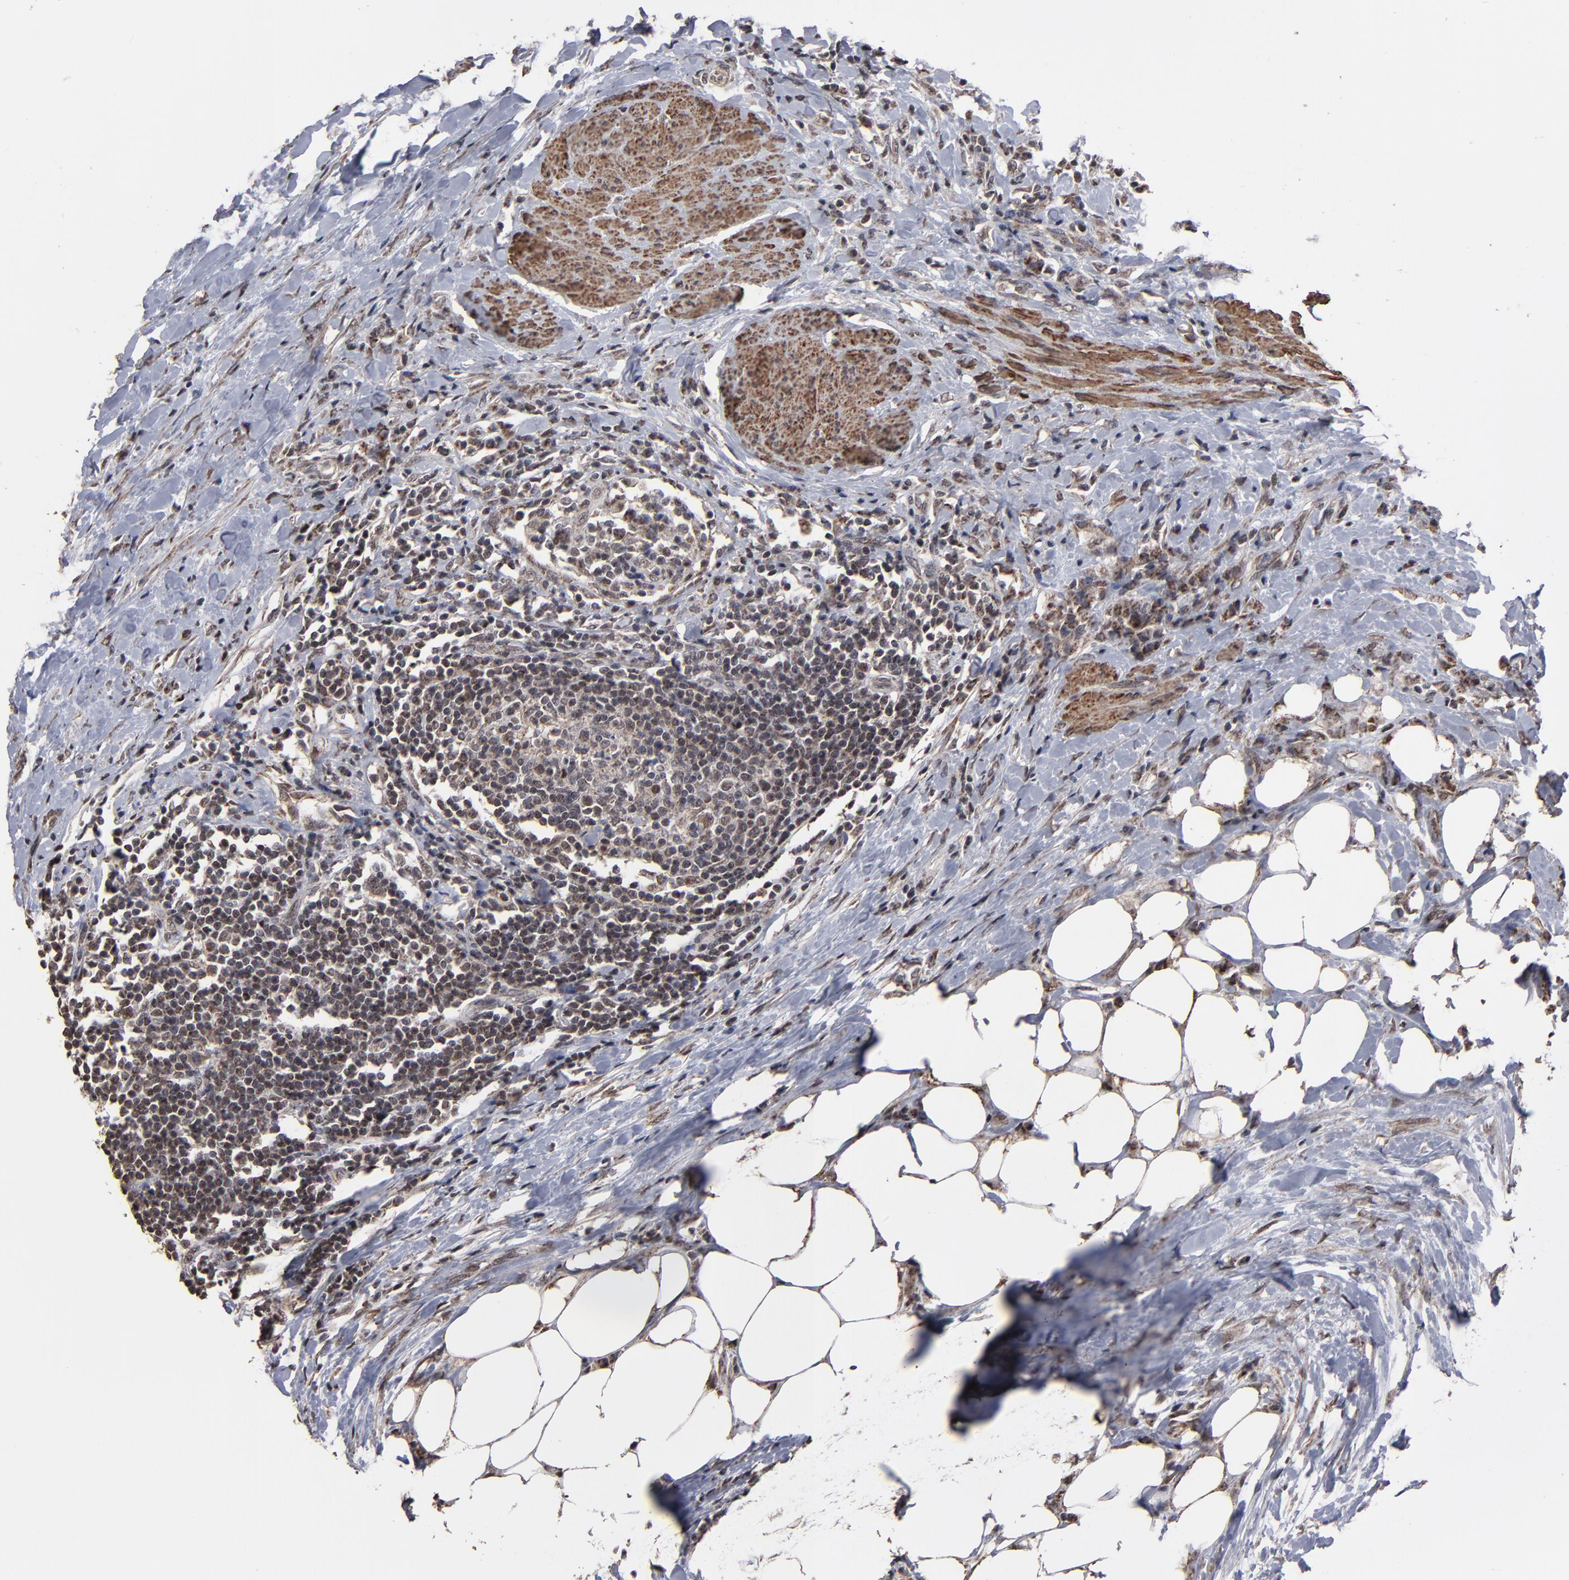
{"staining": {"intensity": "weak", "quantity": ">75%", "location": "cytoplasmic/membranous"}, "tissue": "urothelial cancer", "cell_type": "Tumor cells", "image_type": "cancer", "snomed": [{"axis": "morphology", "description": "Urothelial carcinoma, High grade"}, {"axis": "topography", "description": "Urinary bladder"}], "caption": "Immunohistochemical staining of human urothelial cancer reveals weak cytoplasmic/membranous protein positivity in approximately >75% of tumor cells. Nuclei are stained in blue.", "gene": "BNIP3", "patient": {"sex": "male", "age": 61}}